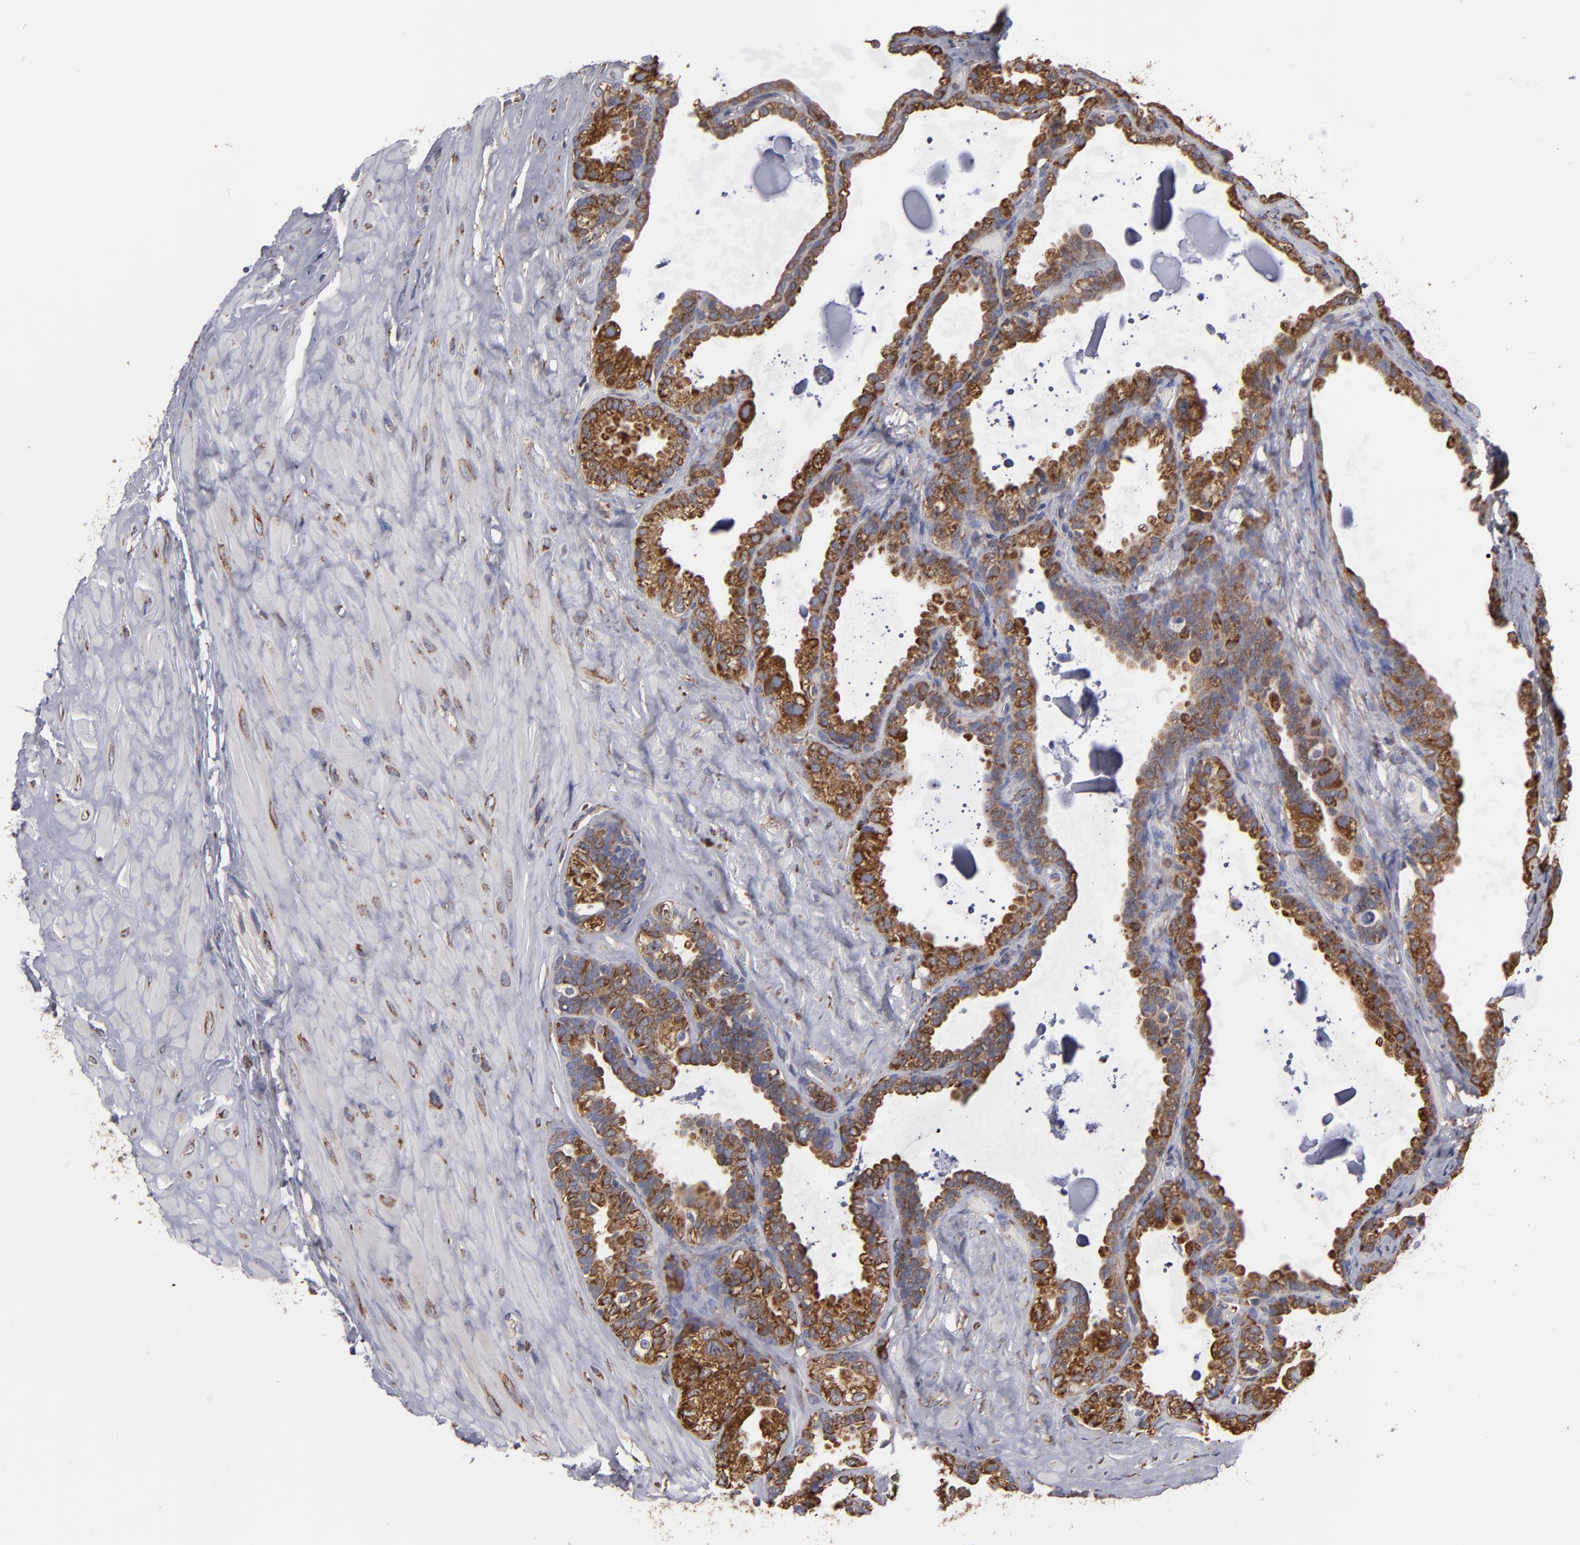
{"staining": {"intensity": "strong", "quantity": ">75%", "location": "cytoplasmic/membranous"}, "tissue": "seminal vesicle", "cell_type": "Glandular cells", "image_type": "normal", "snomed": [{"axis": "morphology", "description": "Normal tissue, NOS"}, {"axis": "morphology", "description": "Inflammation, NOS"}, {"axis": "topography", "description": "Urinary bladder"}, {"axis": "topography", "description": "Prostate"}, {"axis": "topography", "description": "Seminal veicle"}], "caption": "Immunohistochemistry (IHC) micrograph of unremarkable seminal vesicle stained for a protein (brown), which shows high levels of strong cytoplasmic/membranous positivity in about >75% of glandular cells.", "gene": "SND1", "patient": {"sex": "male", "age": 82}}